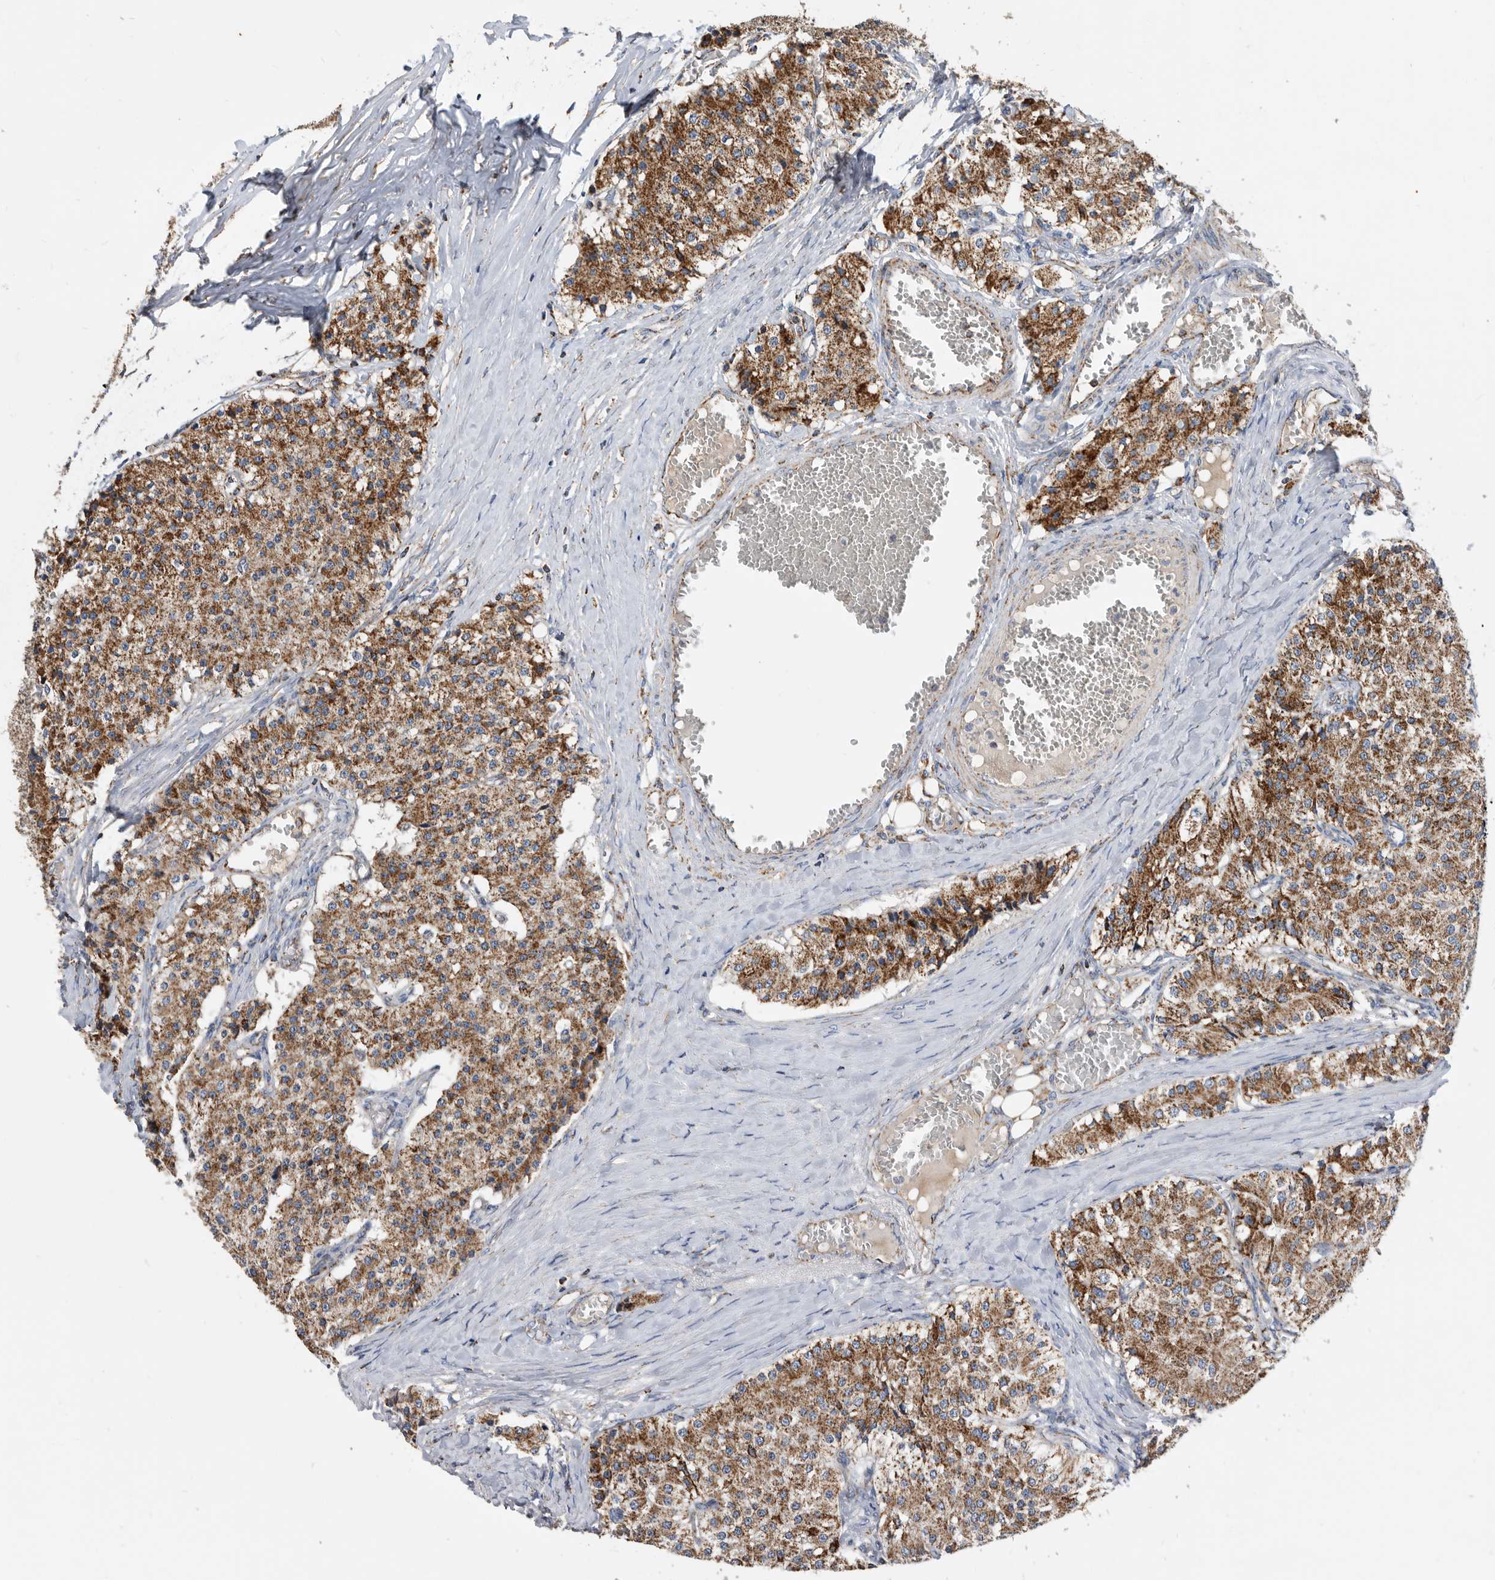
{"staining": {"intensity": "moderate", "quantity": ">75%", "location": "cytoplasmic/membranous"}, "tissue": "carcinoid", "cell_type": "Tumor cells", "image_type": "cancer", "snomed": [{"axis": "morphology", "description": "Carcinoid, malignant, NOS"}, {"axis": "topography", "description": "Colon"}], "caption": "Carcinoid stained for a protein (brown) exhibits moderate cytoplasmic/membranous positive staining in about >75% of tumor cells.", "gene": "WFDC1", "patient": {"sex": "female", "age": 52}}